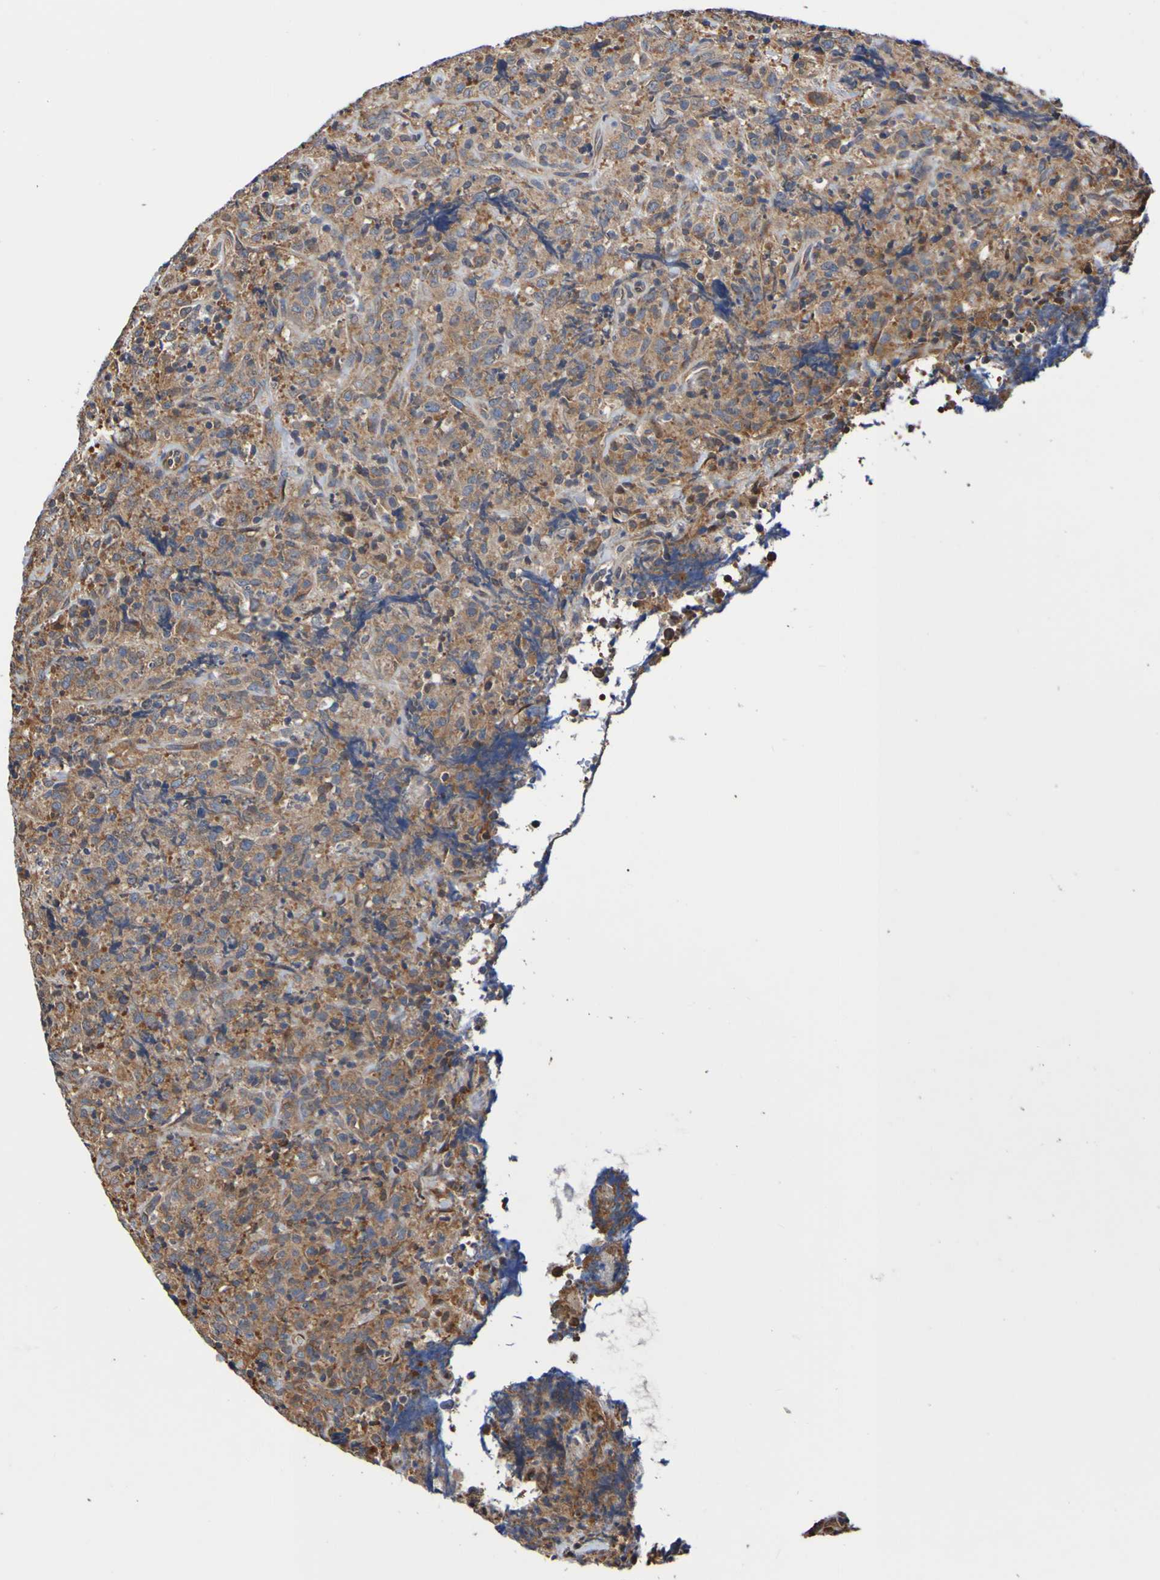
{"staining": {"intensity": "weak", "quantity": ">75%", "location": "cytoplasmic/membranous"}, "tissue": "lymphoma", "cell_type": "Tumor cells", "image_type": "cancer", "snomed": [{"axis": "morphology", "description": "Malignant lymphoma, non-Hodgkin's type, High grade"}, {"axis": "topography", "description": "Tonsil"}], "caption": "DAB immunohistochemical staining of lymphoma demonstrates weak cytoplasmic/membranous protein staining in approximately >75% of tumor cells.", "gene": "AXIN1", "patient": {"sex": "female", "age": 36}}